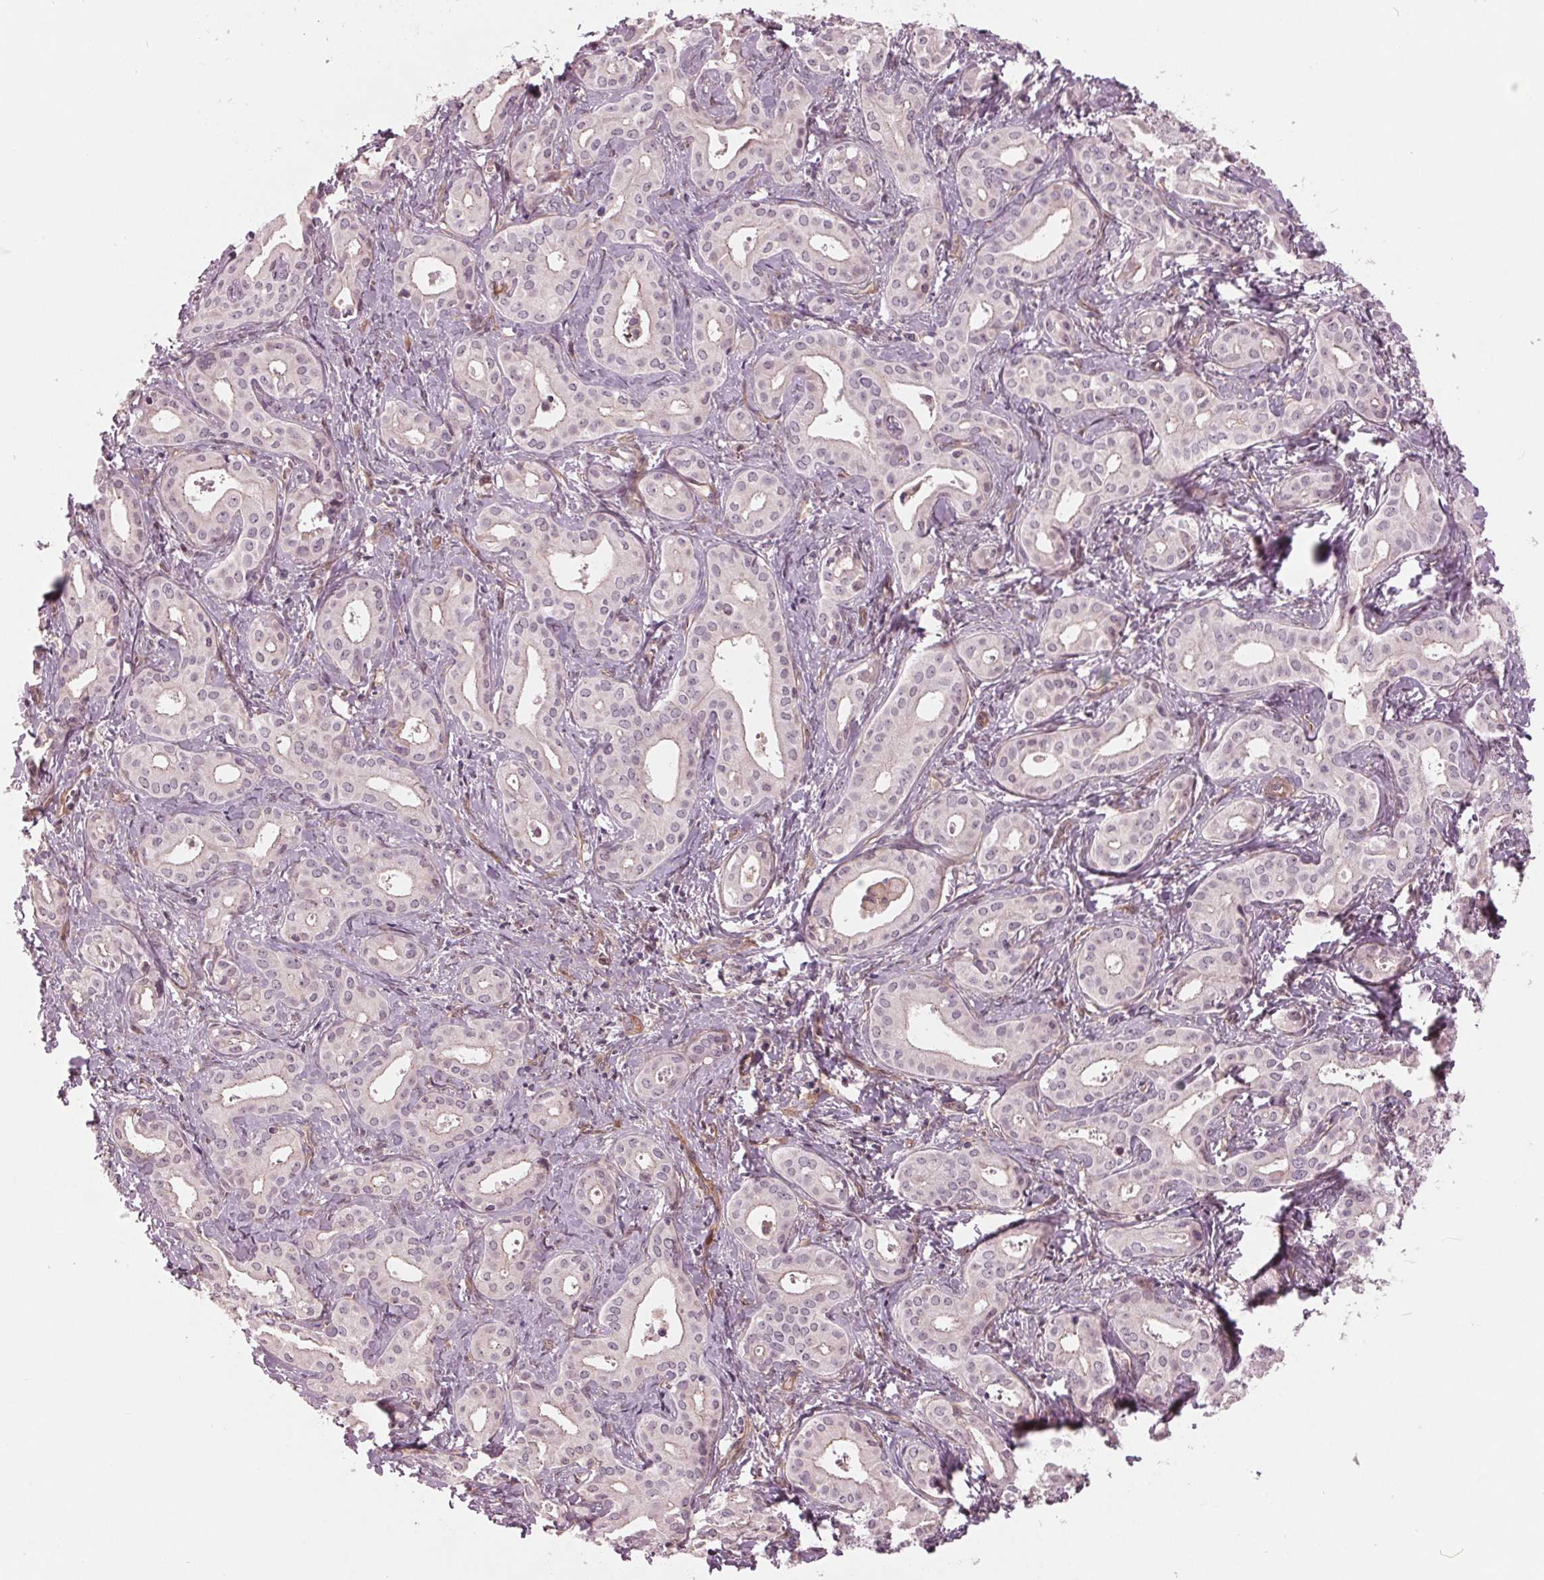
{"staining": {"intensity": "negative", "quantity": "none", "location": "none"}, "tissue": "liver cancer", "cell_type": "Tumor cells", "image_type": "cancer", "snomed": [{"axis": "morphology", "description": "Cholangiocarcinoma"}, {"axis": "topography", "description": "Liver"}], "caption": "Liver cancer was stained to show a protein in brown. There is no significant staining in tumor cells.", "gene": "TXNIP", "patient": {"sex": "female", "age": 65}}